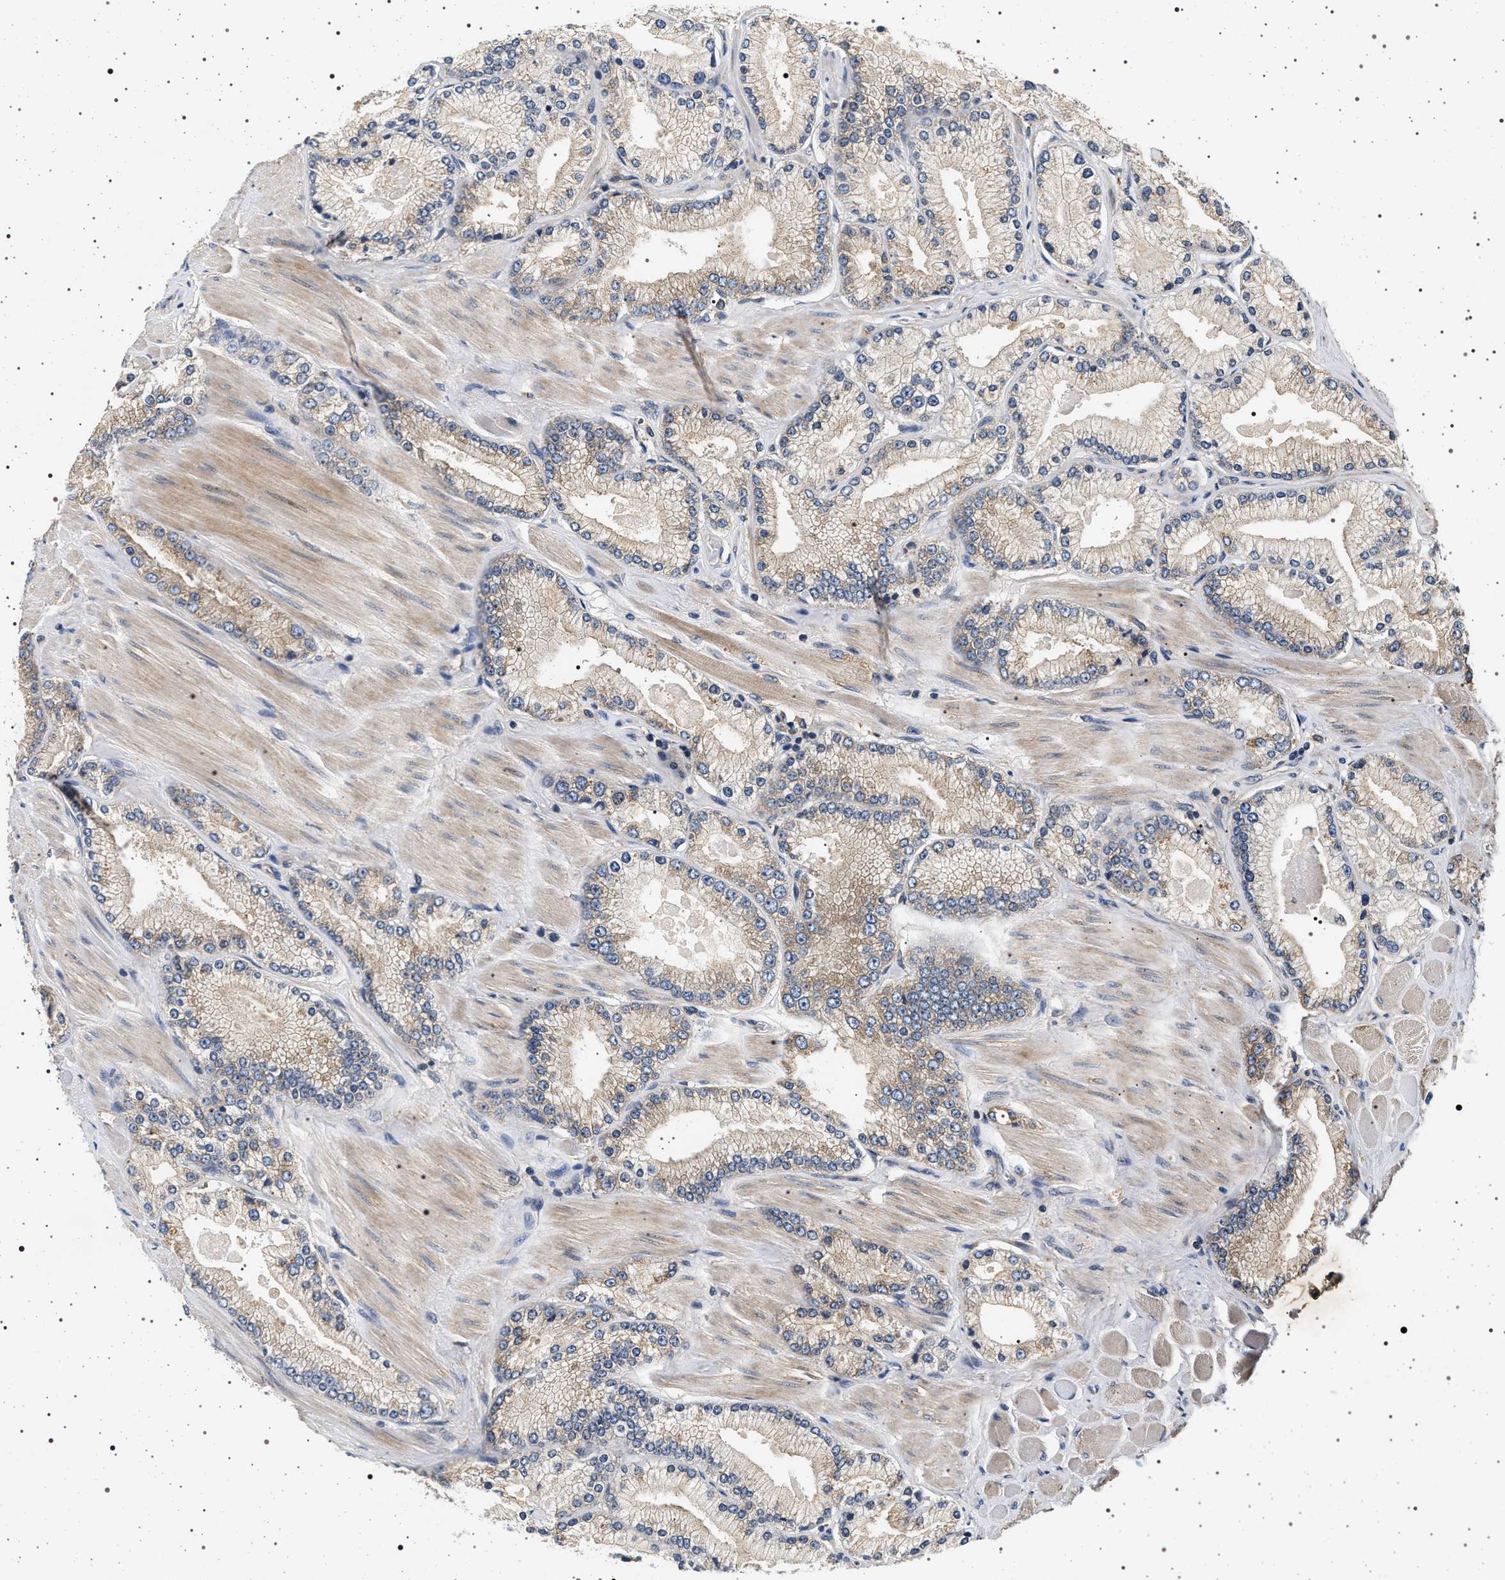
{"staining": {"intensity": "negative", "quantity": "none", "location": "none"}, "tissue": "prostate cancer", "cell_type": "Tumor cells", "image_type": "cancer", "snomed": [{"axis": "morphology", "description": "Adenocarcinoma, High grade"}, {"axis": "topography", "description": "Prostate"}], "caption": "This histopathology image is of high-grade adenocarcinoma (prostate) stained with IHC to label a protein in brown with the nuclei are counter-stained blue. There is no expression in tumor cells.", "gene": "DCBLD2", "patient": {"sex": "male", "age": 50}}